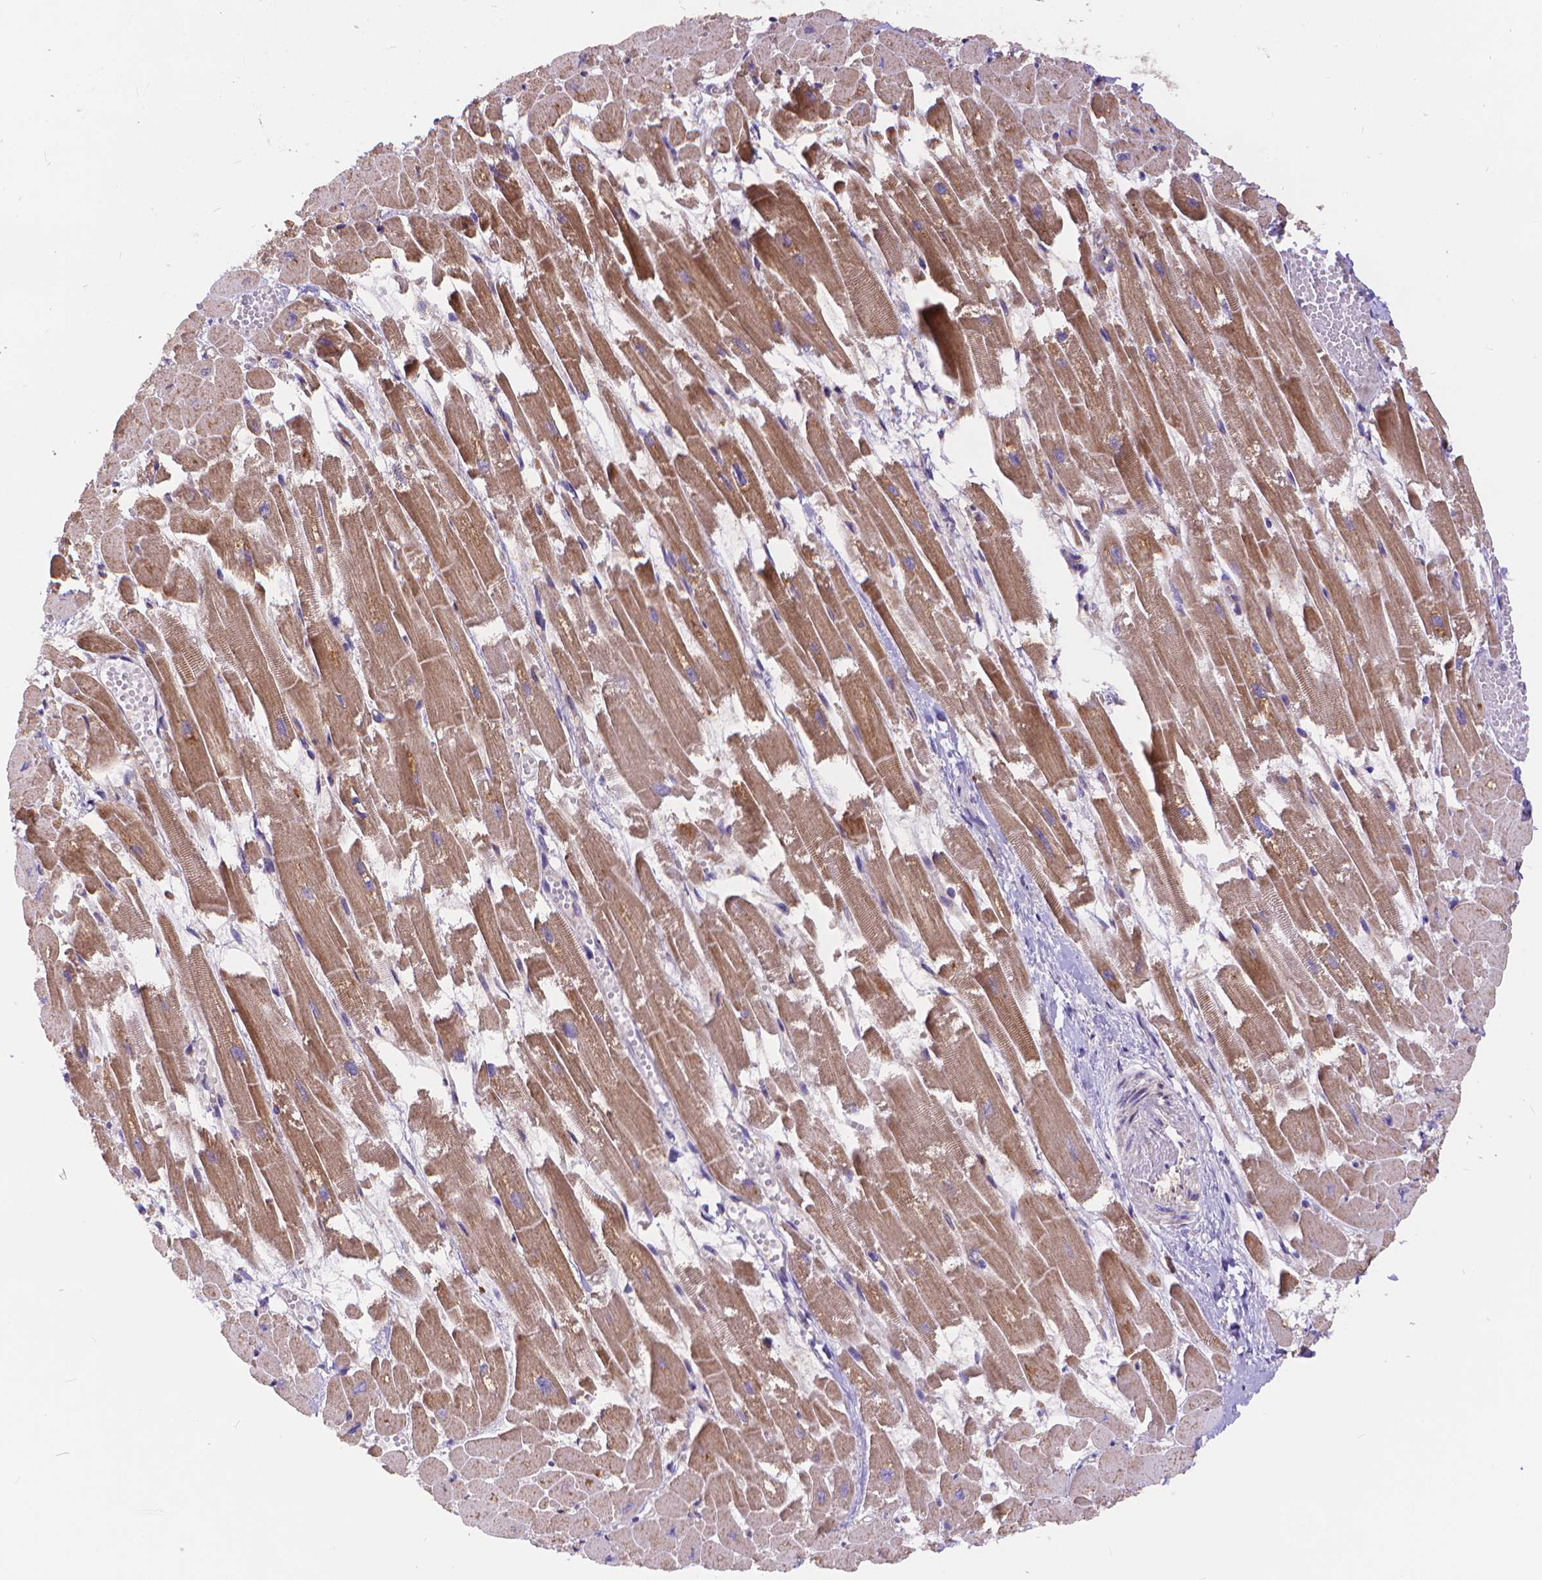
{"staining": {"intensity": "weak", "quantity": ">75%", "location": "cytoplasmic/membranous"}, "tissue": "heart muscle", "cell_type": "Cardiomyocytes", "image_type": "normal", "snomed": [{"axis": "morphology", "description": "Normal tissue, NOS"}, {"axis": "topography", "description": "Heart"}], "caption": "Brown immunohistochemical staining in unremarkable heart muscle displays weak cytoplasmic/membranous expression in approximately >75% of cardiomyocytes. The staining is performed using DAB (3,3'-diaminobenzidine) brown chromogen to label protein expression. The nuclei are counter-stained blue using hematoxylin.", "gene": "ARAP1", "patient": {"sex": "female", "age": 52}}